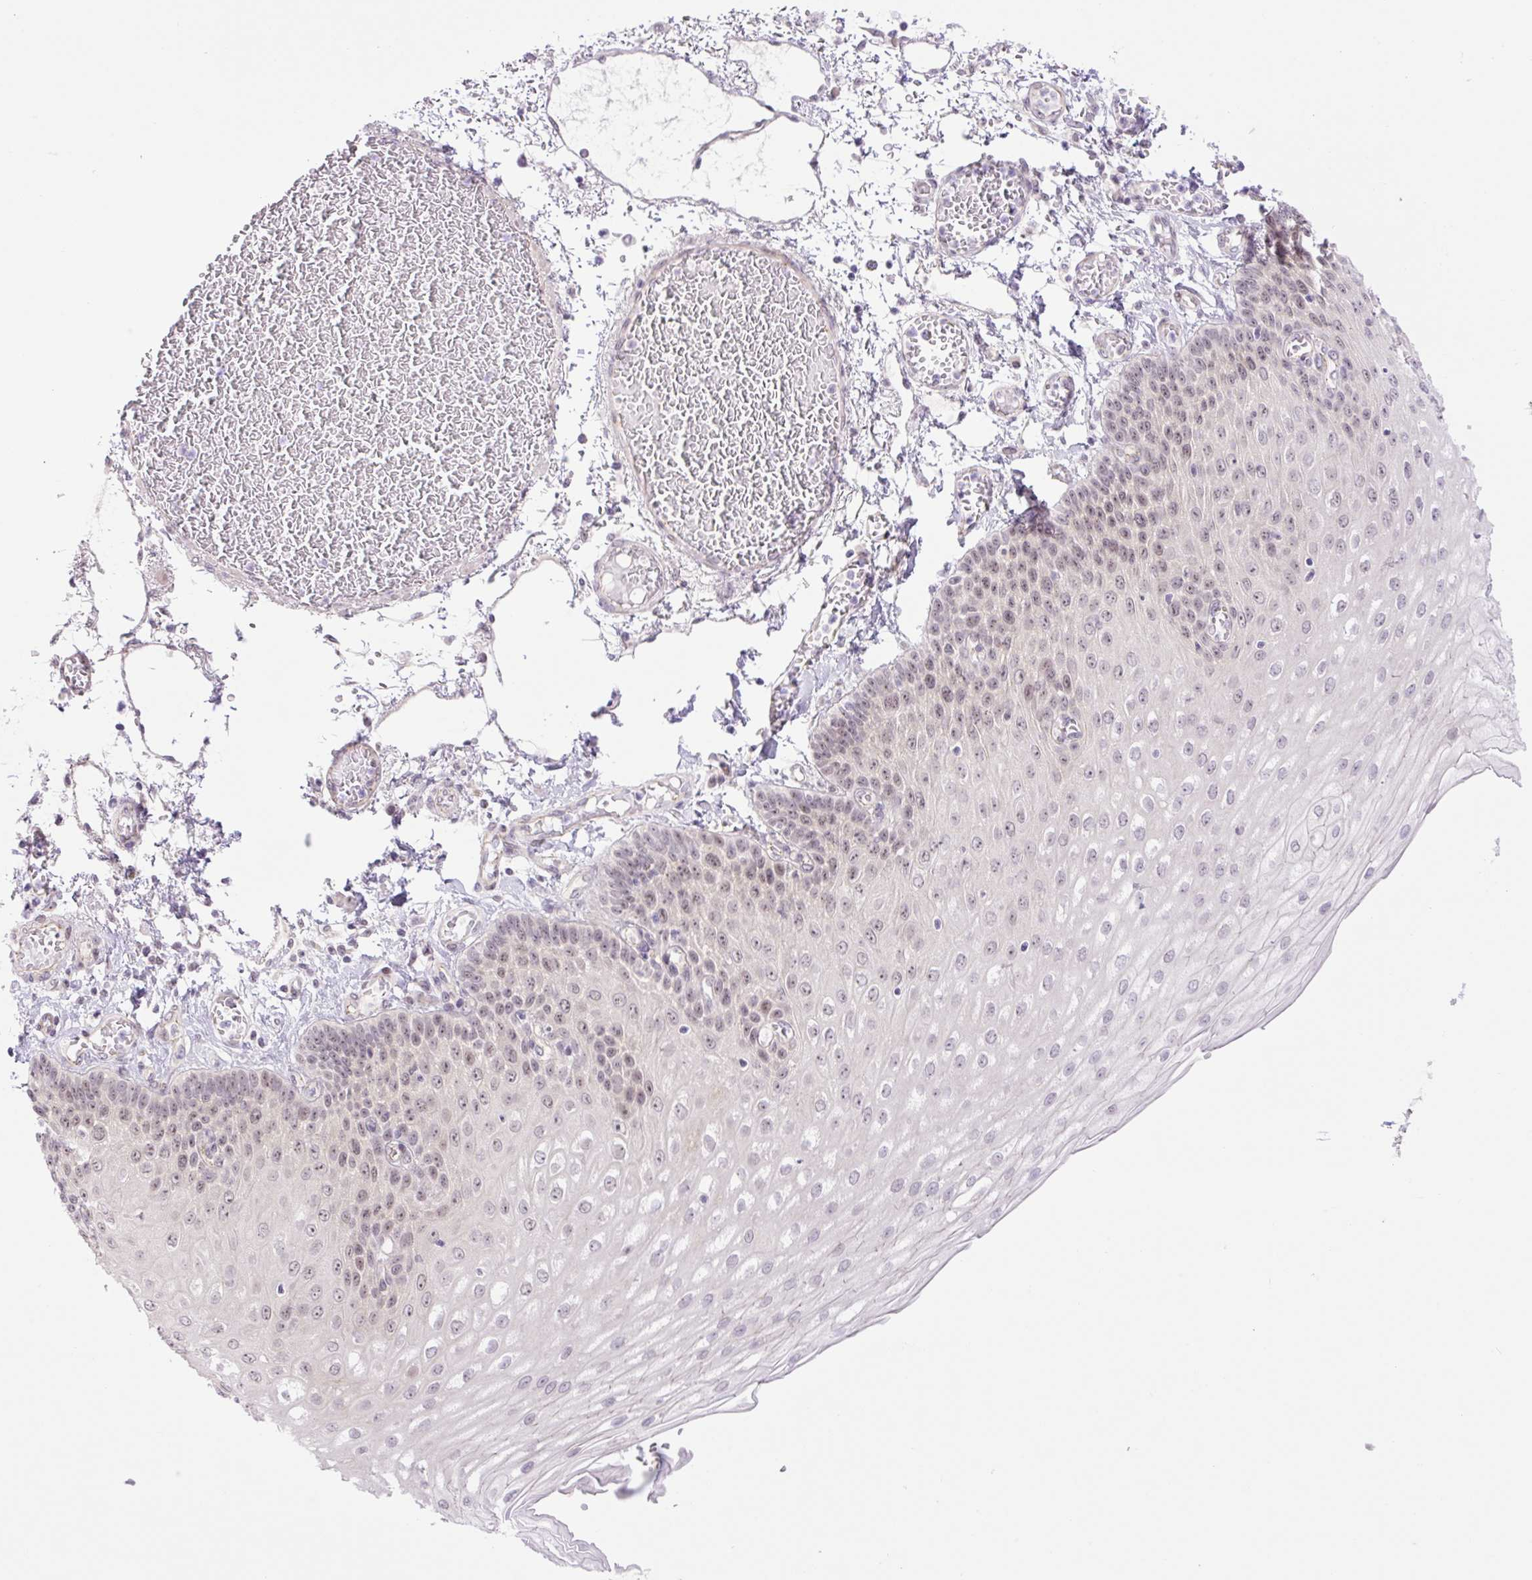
{"staining": {"intensity": "moderate", "quantity": "25%-75%", "location": "nuclear"}, "tissue": "esophagus", "cell_type": "Squamous epithelial cells", "image_type": "normal", "snomed": [{"axis": "morphology", "description": "Normal tissue, NOS"}, {"axis": "morphology", "description": "Adenocarcinoma, NOS"}, {"axis": "topography", "description": "Esophagus"}], "caption": "An image of esophagus stained for a protein displays moderate nuclear brown staining in squamous epithelial cells. (Brightfield microscopy of DAB IHC at high magnification).", "gene": "ICE1", "patient": {"sex": "male", "age": 81}}